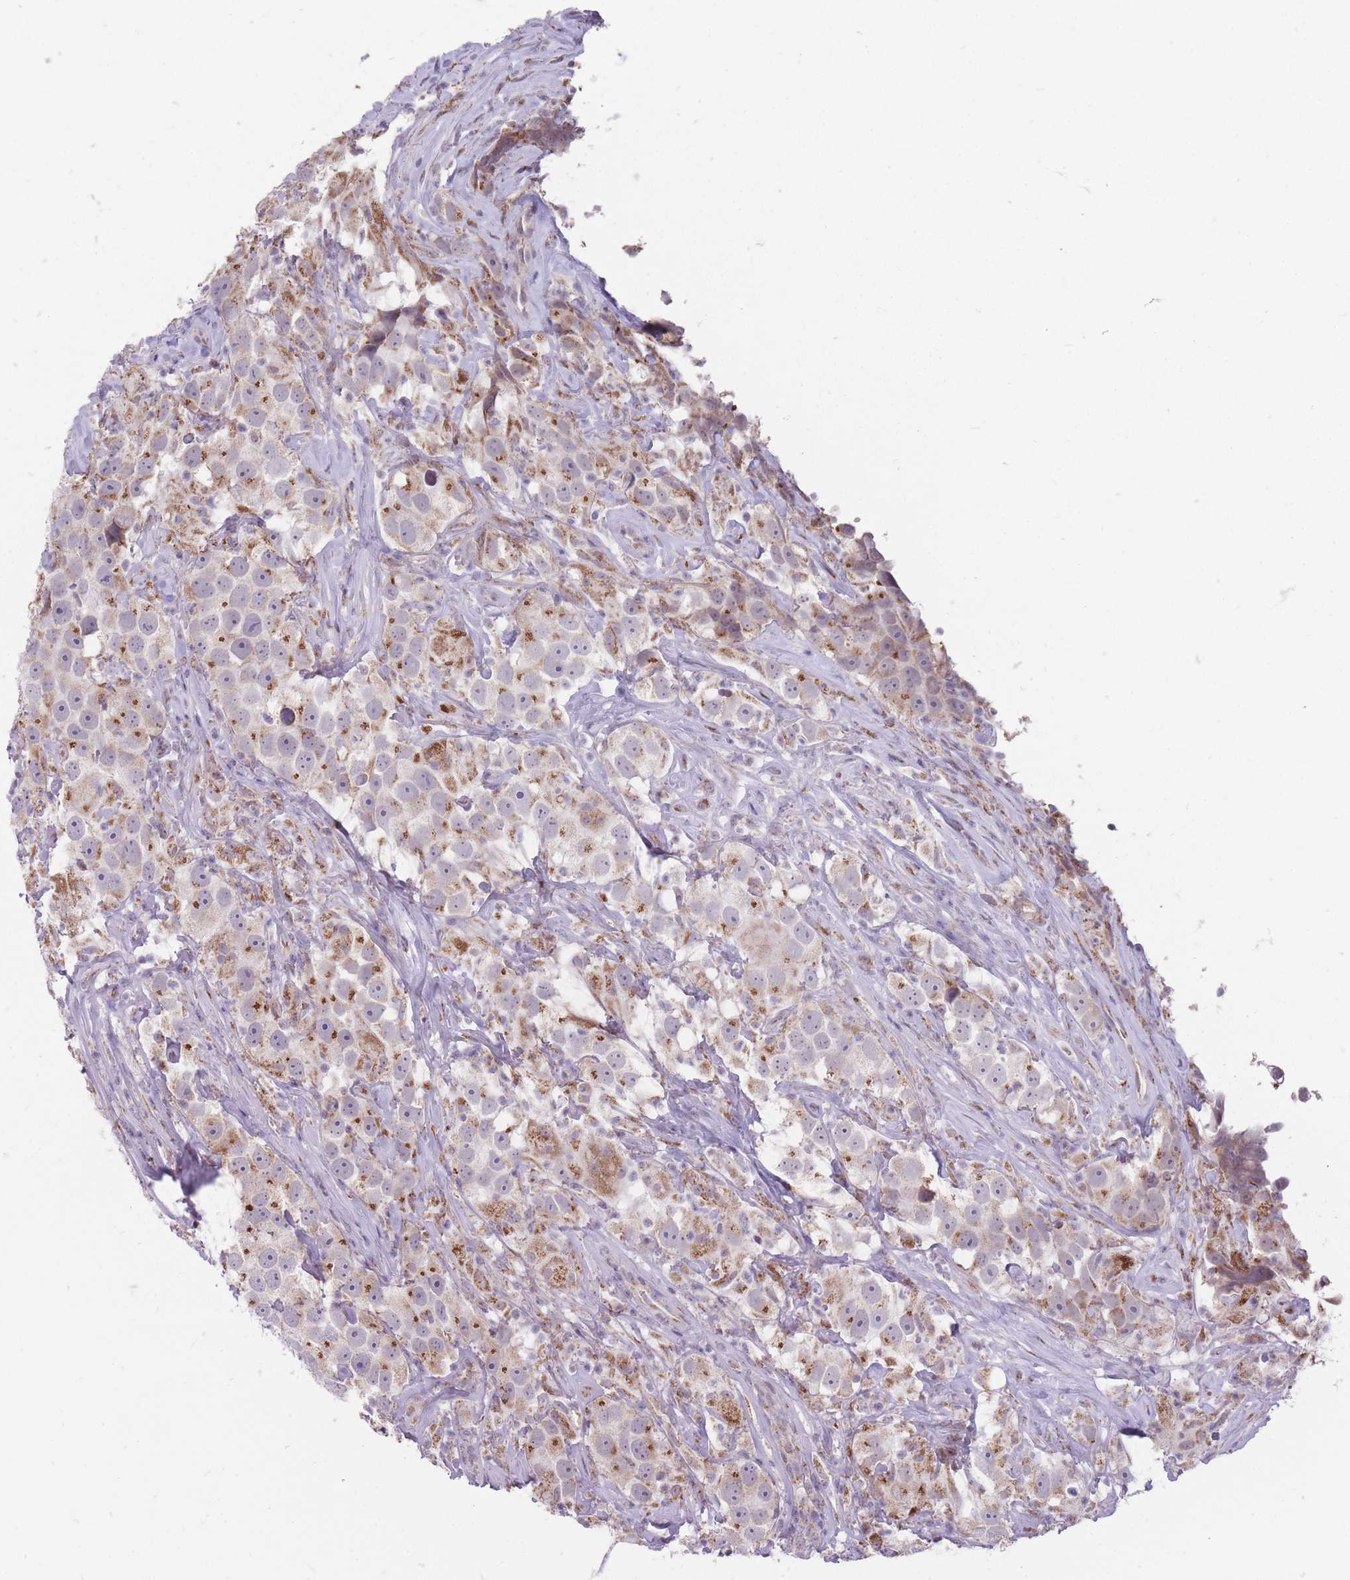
{"staining": {"intensity": "moderate", "quantity": "25%-75%", "location": "cytoplasmic/membranous"}, "tissue": "testis cancer", "cell_type": "Tumor cells", "image_type": "cancer", "snomed": [{"axis": "morphology", "description": "Seminoma, NOS"}, {"axis": "topography", "description": "Testis"}], "caption": "Human testis cancer (seminoma) stained with a brown dye exhibits moderate cytoplasmic/membranous positive expression in approximately 25%-75% of tumor cells.", "gene": "NELL1", "patient": {"sex": "male", "age": 49}}